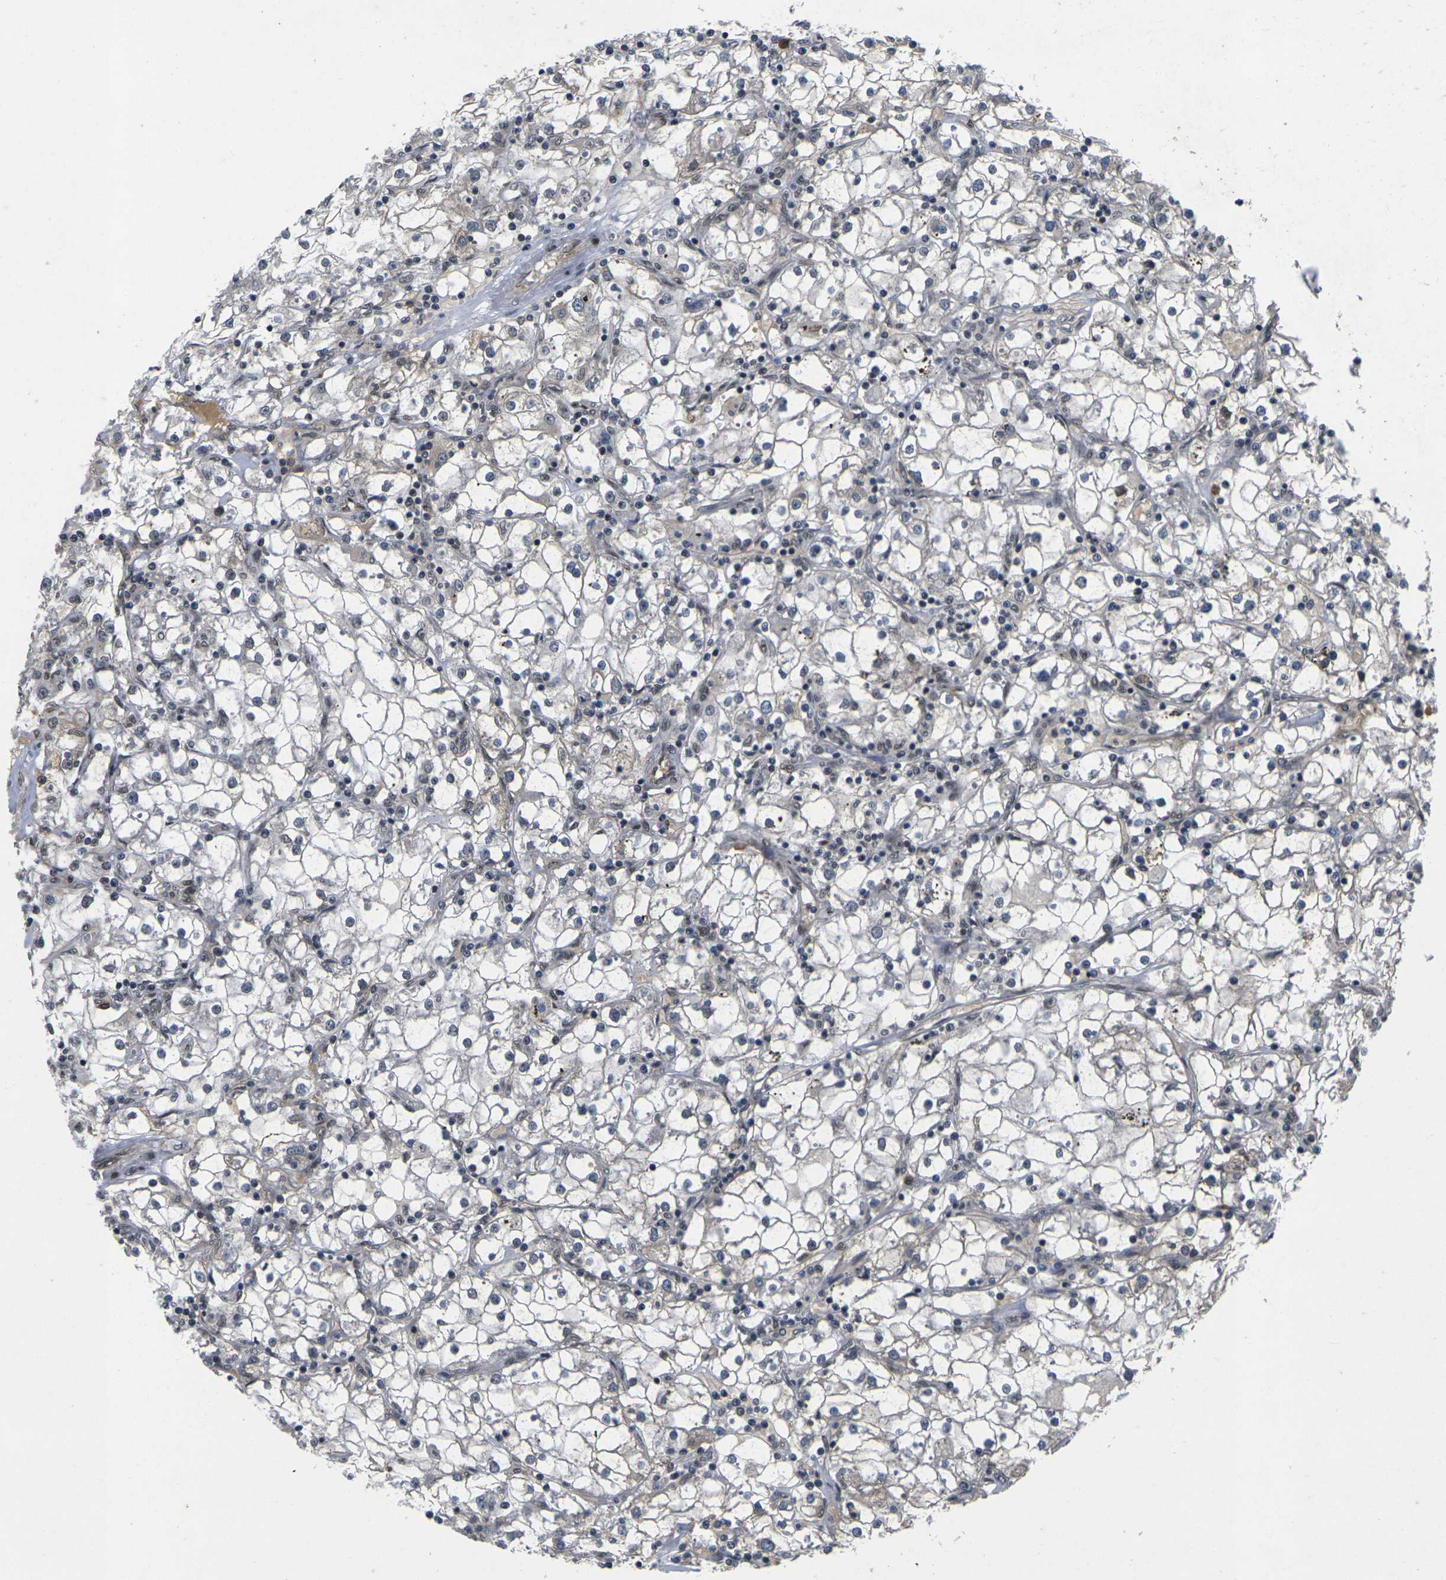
{"staining": {"intensity": "weak", "quantity": "<25%", "location": "nuclear"}, "tissue": "renal cancer", "cell_type": "Tumor cells", "image_type": "cancer", "snomed": [{"axis": "morphology", "description": "Adenocarcinoma, NOS"}, {"axis": "topography", "description": "Kidney"}], "caption": "High magnification brightfield microscopy of renal cancer (adenocarcinoma) stained with DAB (brown) and counterstained with hematoxylin (blue): tumor cells show no significant staining. Nuclei are stained in blue.", "gene": "GTF2E1", "patient": {"sex": "male", "age": 56}}